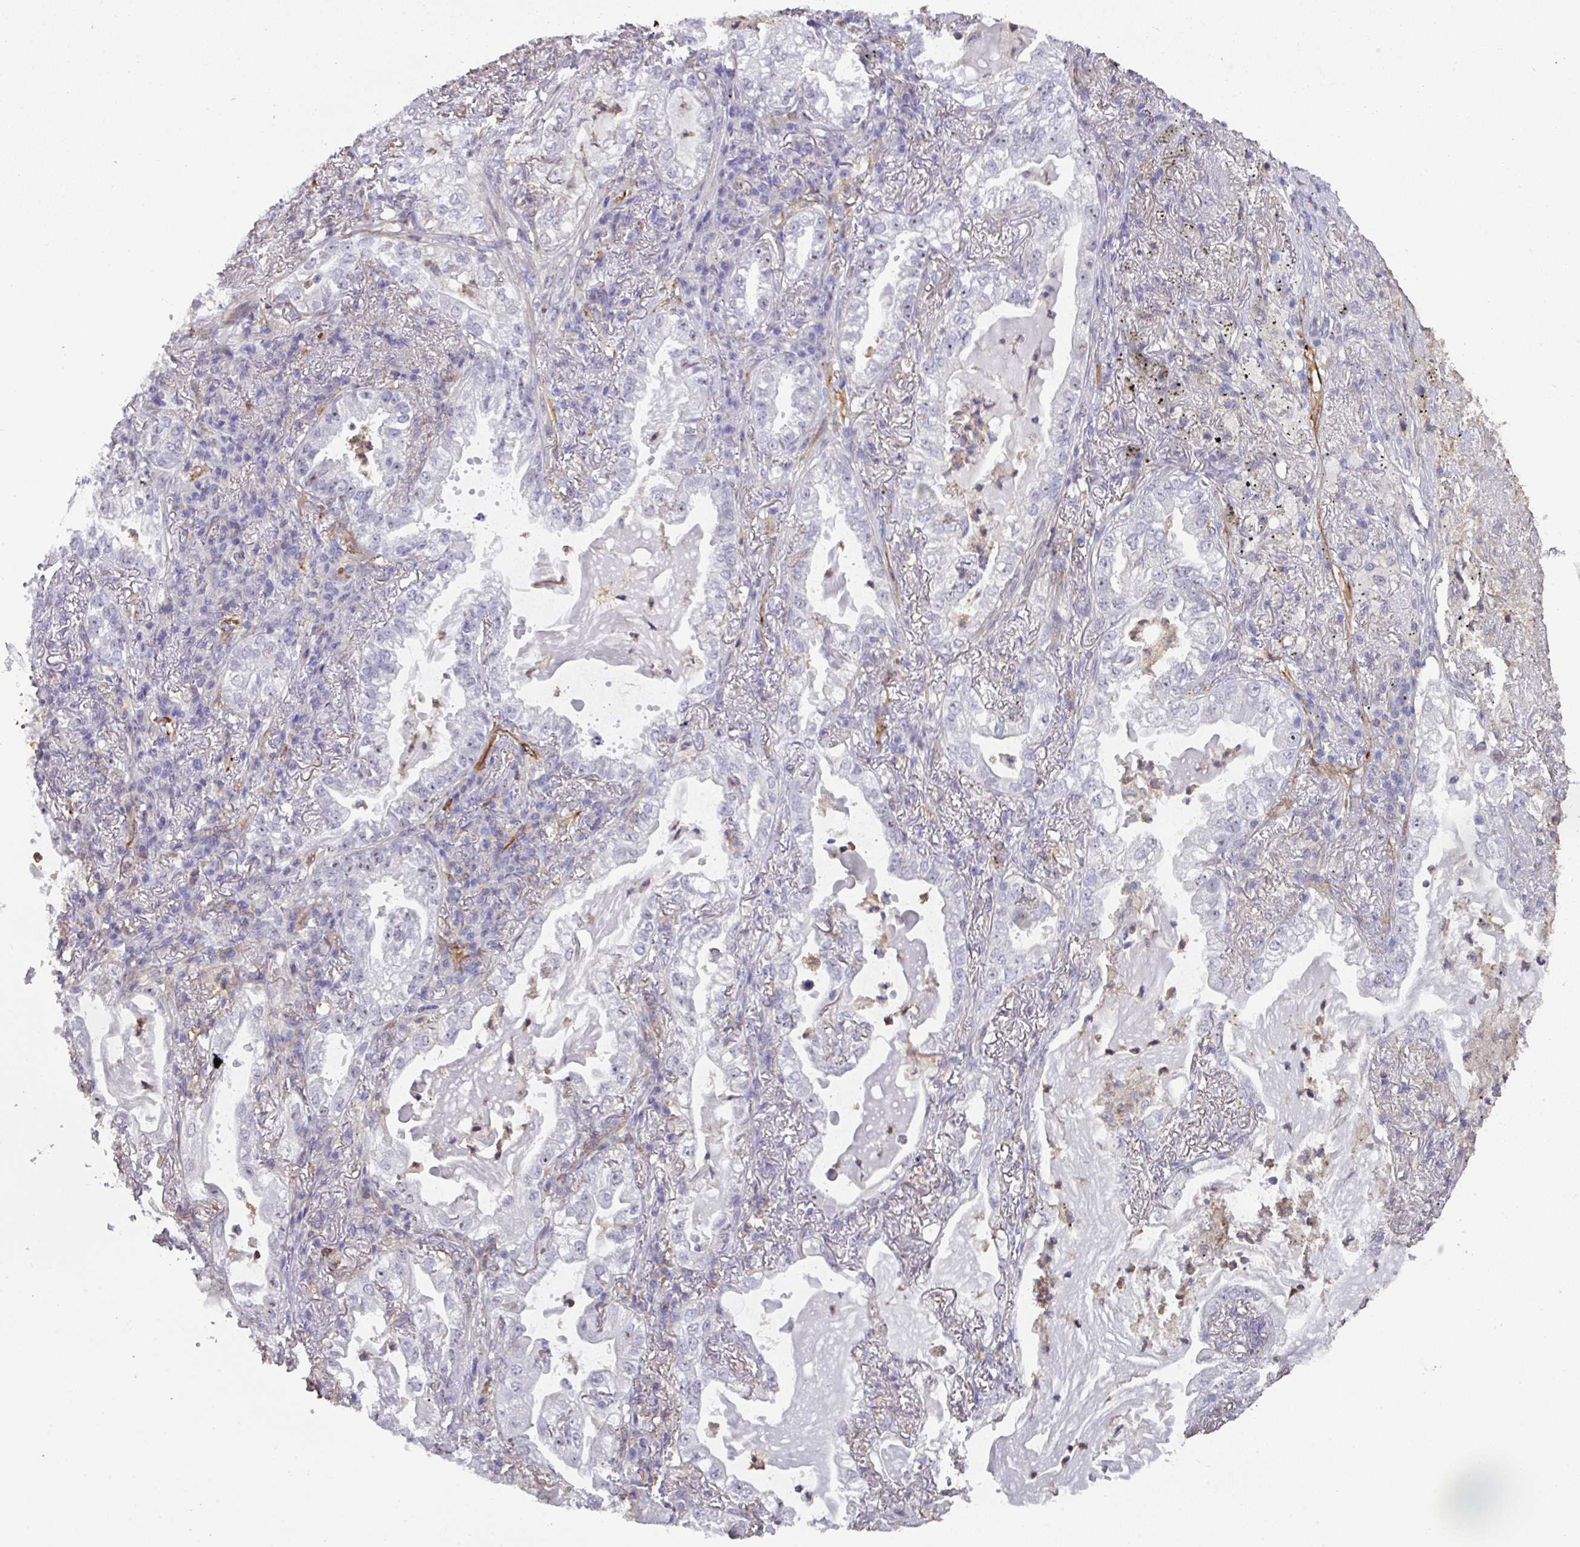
{"staining": {"intensity": "negative", "quantity": "none", "location": "none"}, "tissue": "lung cancer", "cell_type": "Tumor cells", "image_type": "cancer", "snomed": [{"axis": "morphology", "description": "Adenocarcinoma, NOS"}, {"axis": "topography", "description": "Lung"}], "caption": "Tumor cells are negative for brown protein staining in lung adenocarcinoma.", "gene": "BEND5", "patient": {"sex": "female", "age": 73}}